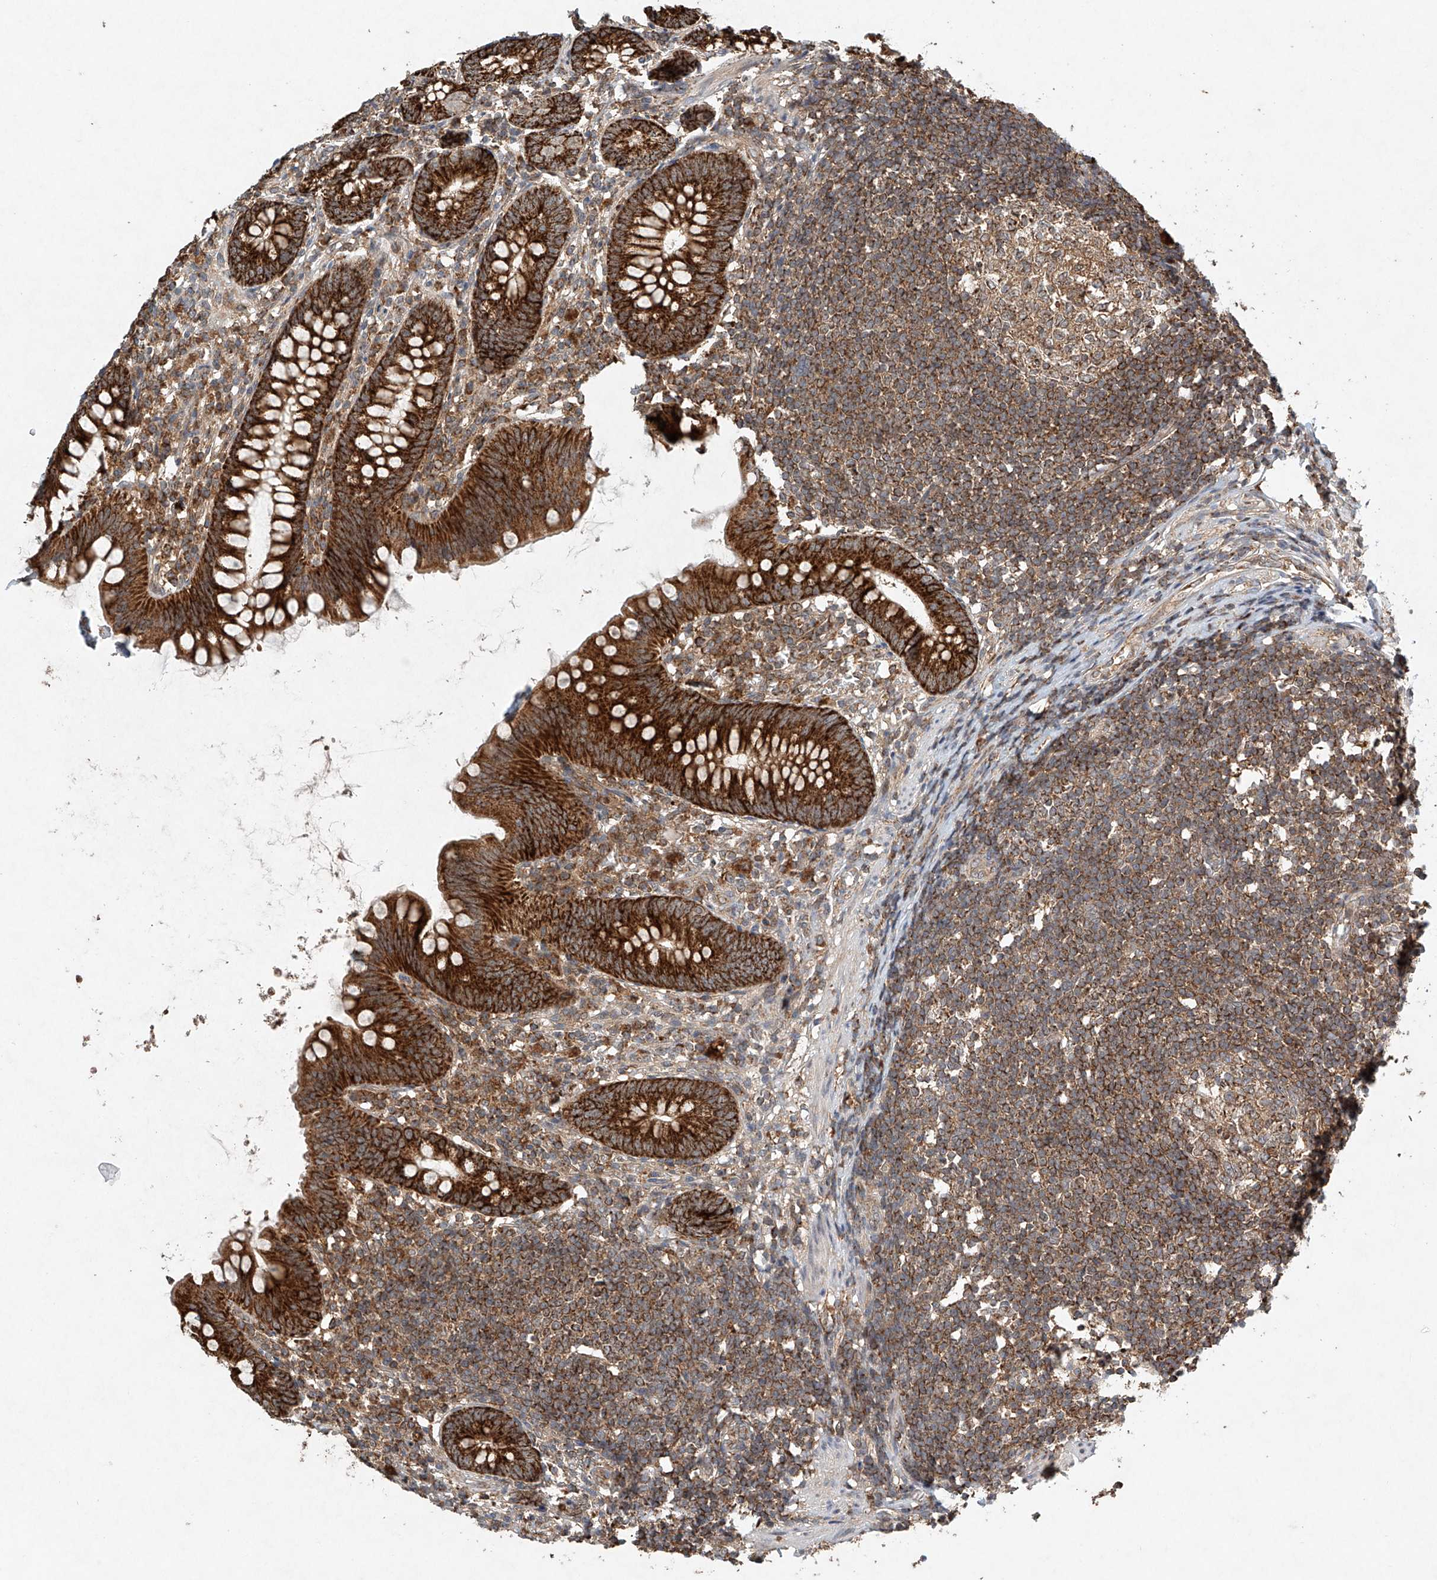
{"staining": {"intensity": "strong", "quantity": ">75%", "location": "nuclear"}, "tissue": "appendix", "cell_type": "Glandular cells", "image_type": "normal", "snomed": [{"axis": "morphology", "description": "Normal tissue, NOS"}, {"axis": "topography", "description": "Appendix"}], "caption": "Brown immunohistochemical staining in unremarkable human appendix demonstrates strong nuclear expression in about >75% of glandular cells.", "gene": "DCAF11", "patient": {"sex": "female", "age": 62}}